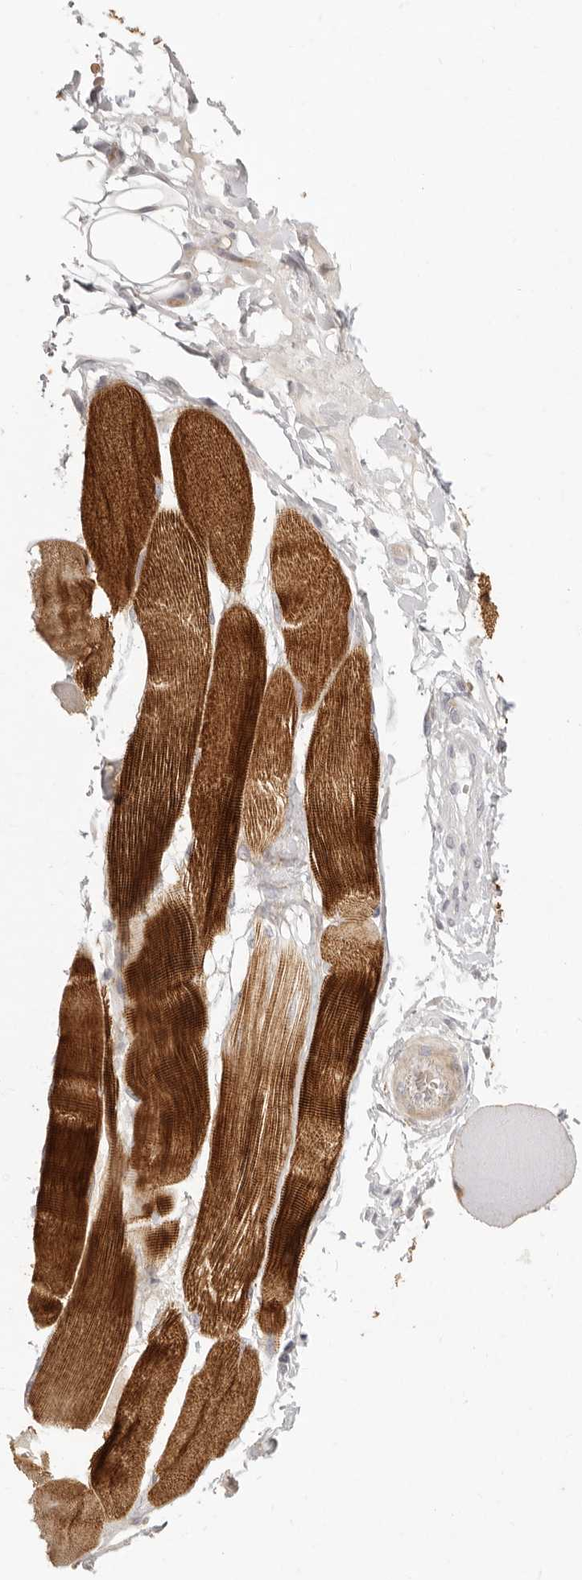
{"staining": {"intensity": "strong", "quantity": ">75%", "location": "cytoplasmic/membranous"}, "tissue": "skeletal muscle", "cell_type": "Myocytes", "image_type": "normal", "snomed": [{"axis": "morphology", "description": "Normal tissue, NOS"}, {"axis": "topography", "description": "Skin"}, {"axis": "topography", "description": "Skeletal muscle"}], "caption": "Myocytes show high levels of strong cytoplasmic/membranous expression in approximately >75% of cells in benign skeletal muscle. Nuclei are stained in blue.", "gene": "NIBAN1", "patient": {"sex": "male", "age": 83}}